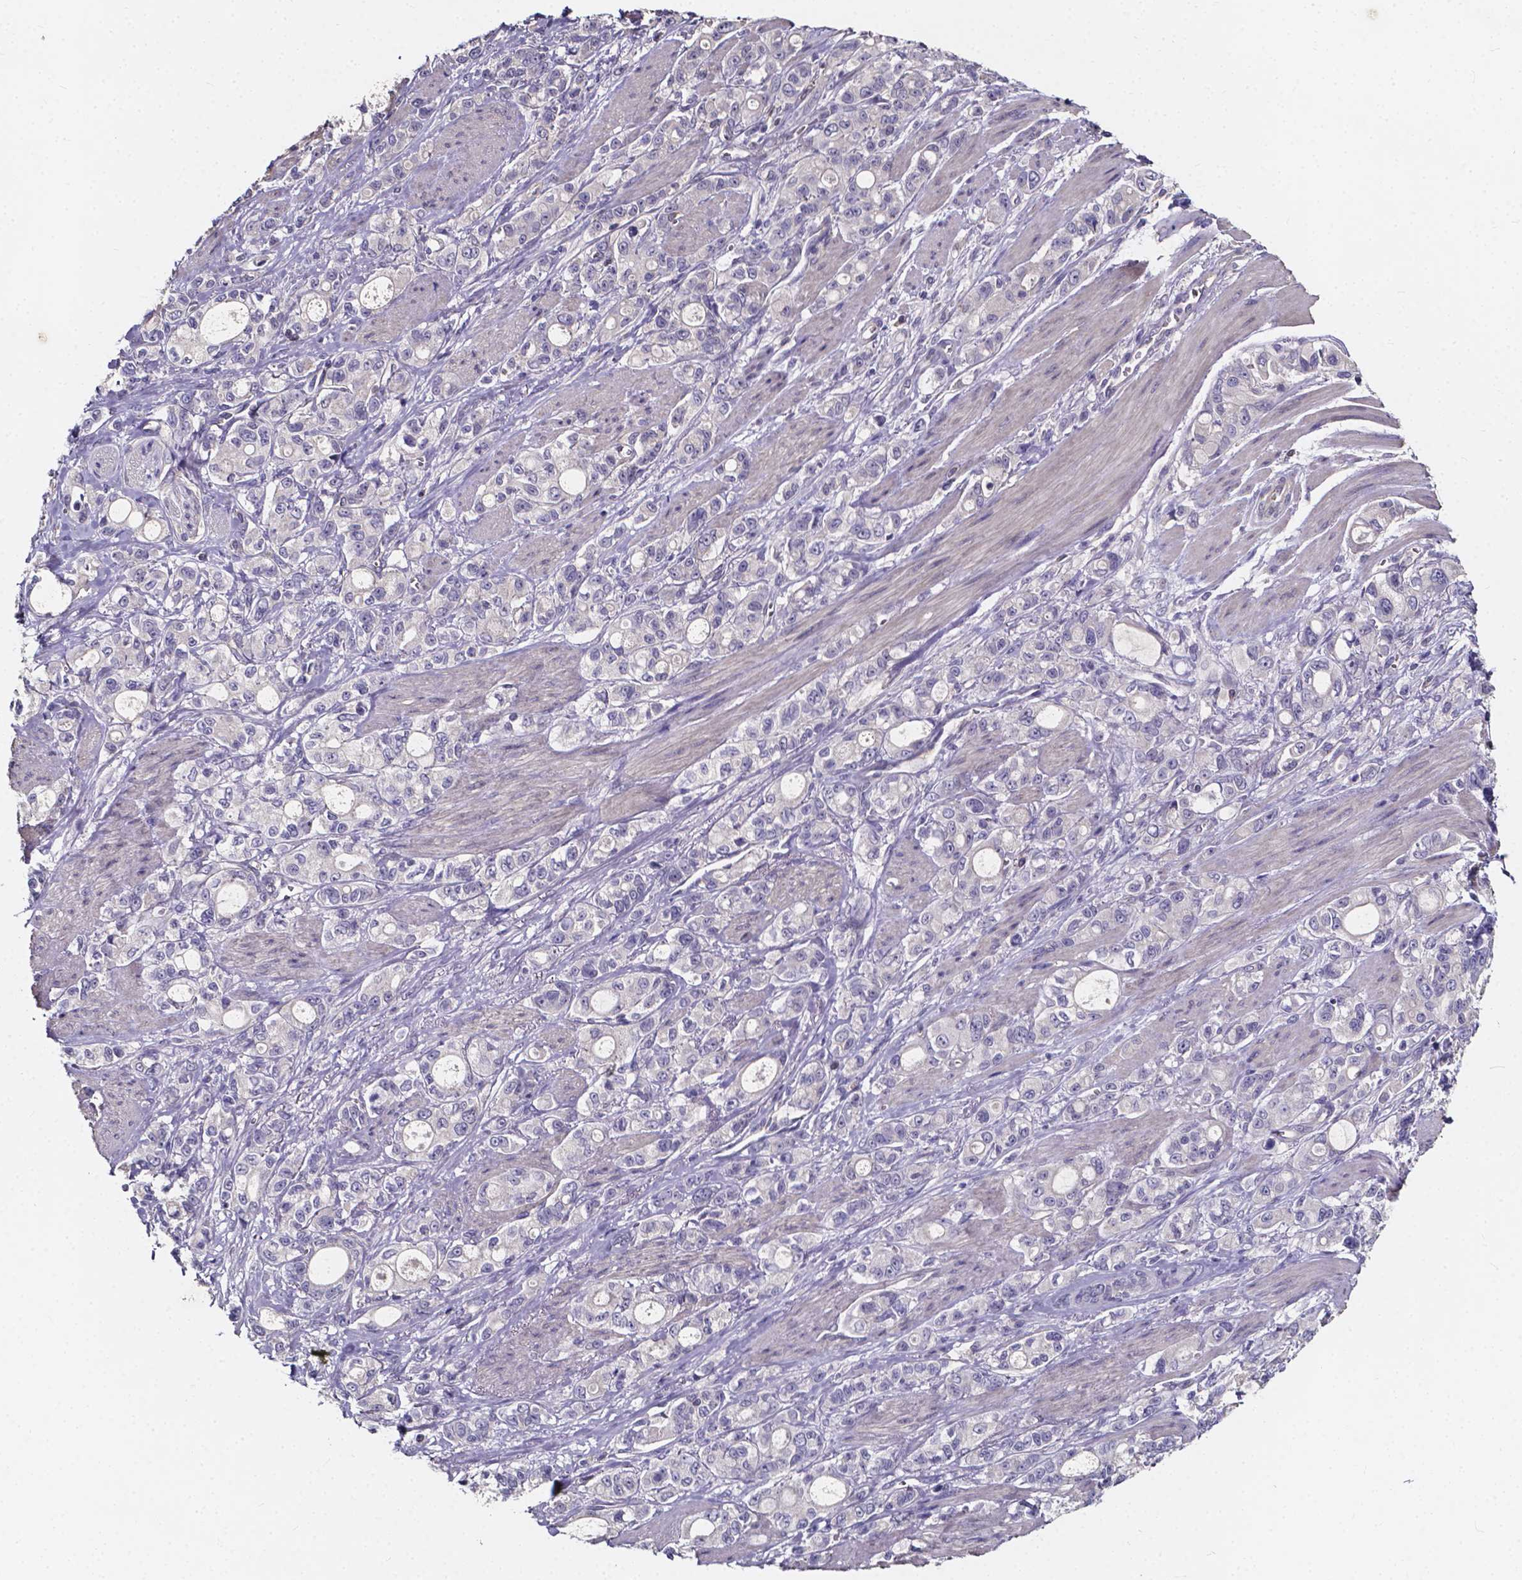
{"staining": {"intensity": "negative", "quantity": "none", "location": "none"}, "tissue": "stomach cancer", "cell_type": "Tumor cells", "image_type": "cancer", "snomed": [{"axis": "morphology", "description": "Adenocarcinoma, NOS"}, {"axis": "topography", "description": "Stomach"}], "caption": "Immunohistochemistry (IHC) of human stomach cancer demonstrates no expression in tumor cells.", "gene": "THEMIS", "patient": {"sex": "male", "age": 63}}